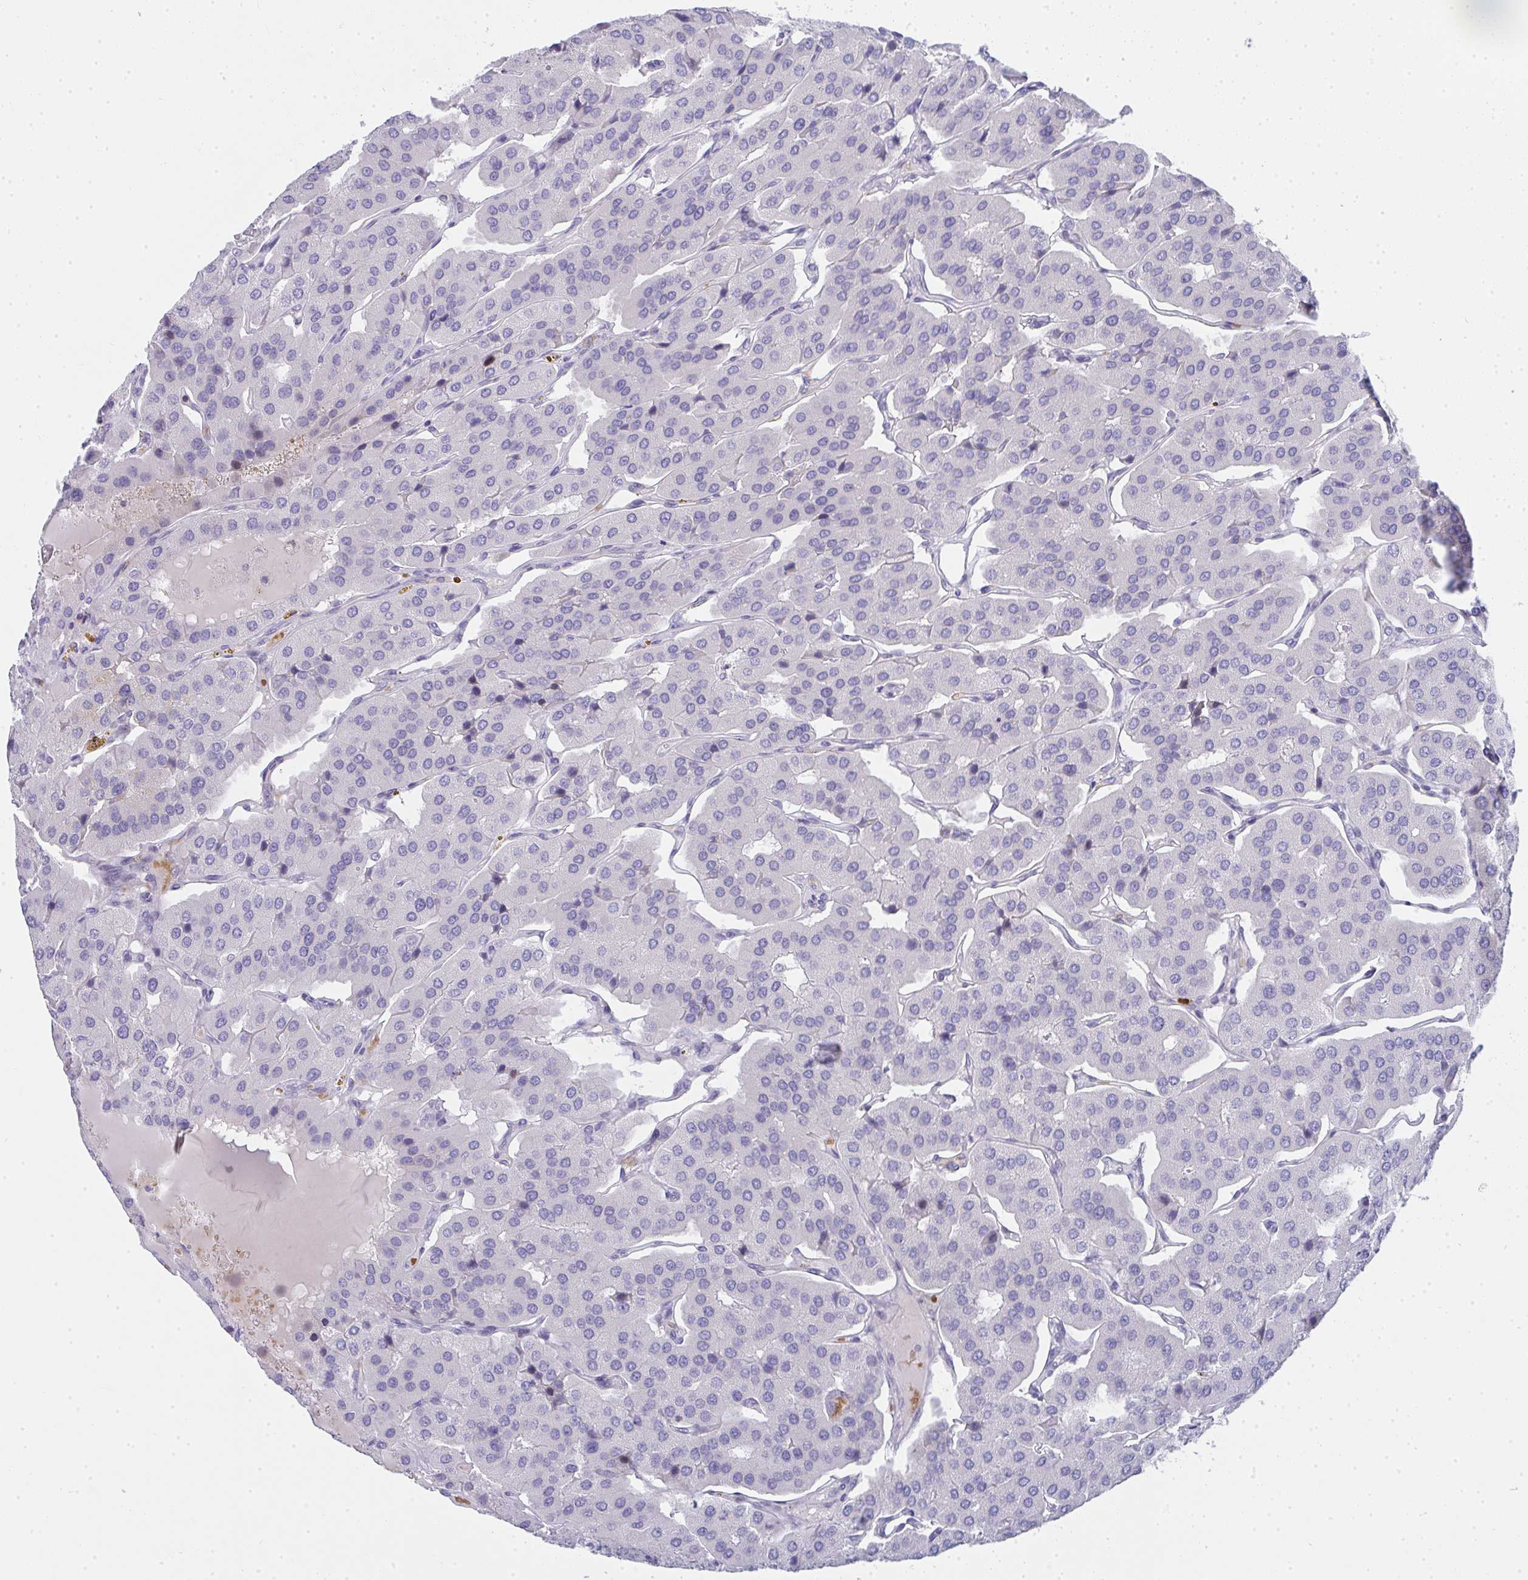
{"staining": {"intensity": "negative", "quantity": "none", "location": "none"}, "tissue": "parathyroid gland", "cell_type": "Glandular cells", "image_type": "normal", "snomed": [{"axis": "morphology", "description": "Normal tissue, NOS"}, {"axis": "morphology", "description": "Adenoma, NOS"}, {"axis": "topography", "description": "Parathyroid gland"}], "caption": "IHC photomicrograph of normal human parathyroid gland stained for a protein (brown), which shows no expression in glandular cells.", "gene": "ZNF182", "patient": {"sex": "female", "age": 86}}